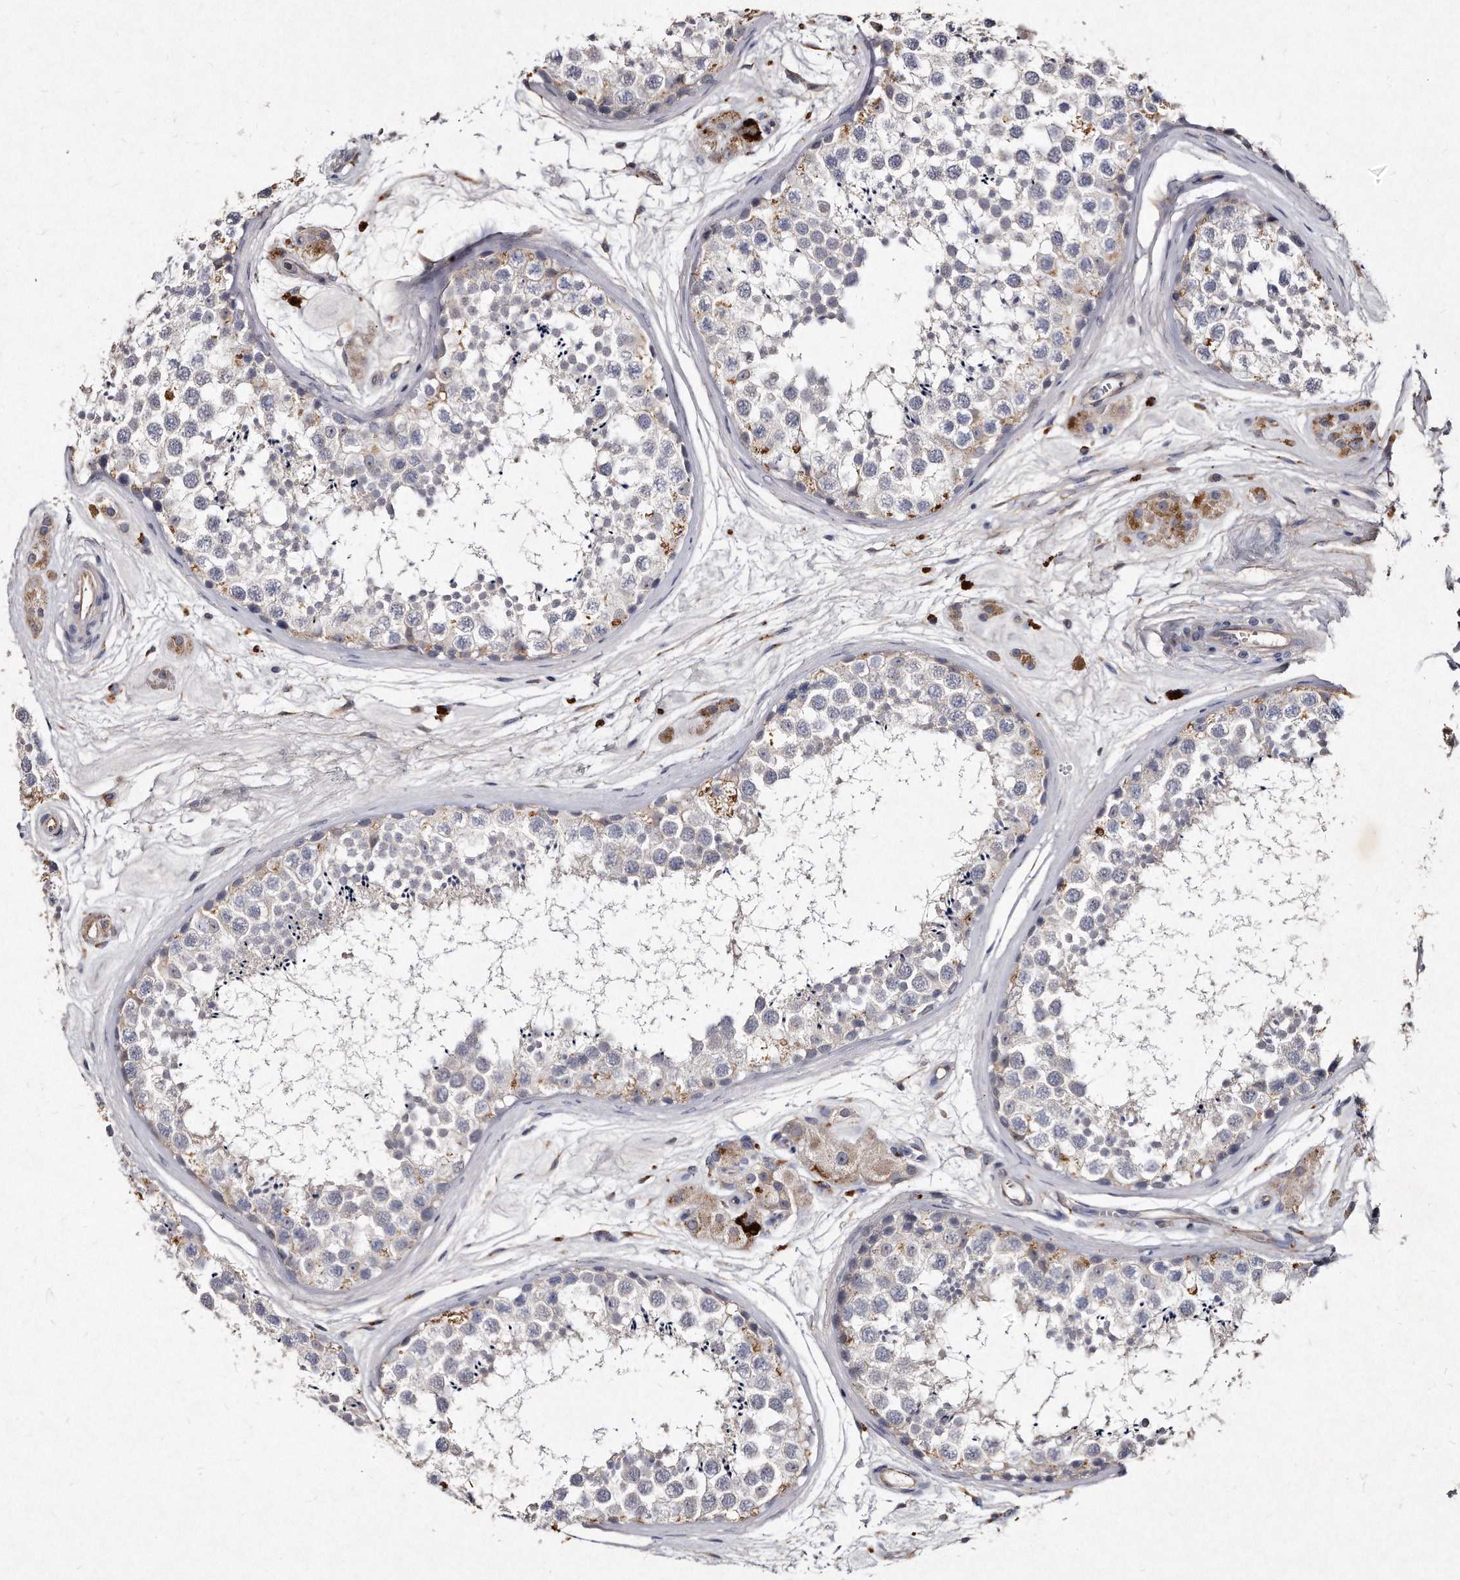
{"staining": {"intensity": "negative", "quantity": "none", "location": "none"}, "tissue": "testis", "cell_type": "Cells in seminiferous ducts", "image_type": "normal", "snomed": [{"axis": "morphology", "description": "Normal tissue, NOS"}, {"axis": "topography", "description": "Testis"}], "caption": "An IHC image of benign testis is shown. There is no staining in cells in seminiferous ducts of testis.", "gene": "KLHDC3", "patient": {"sex": "male", "age": 56}}